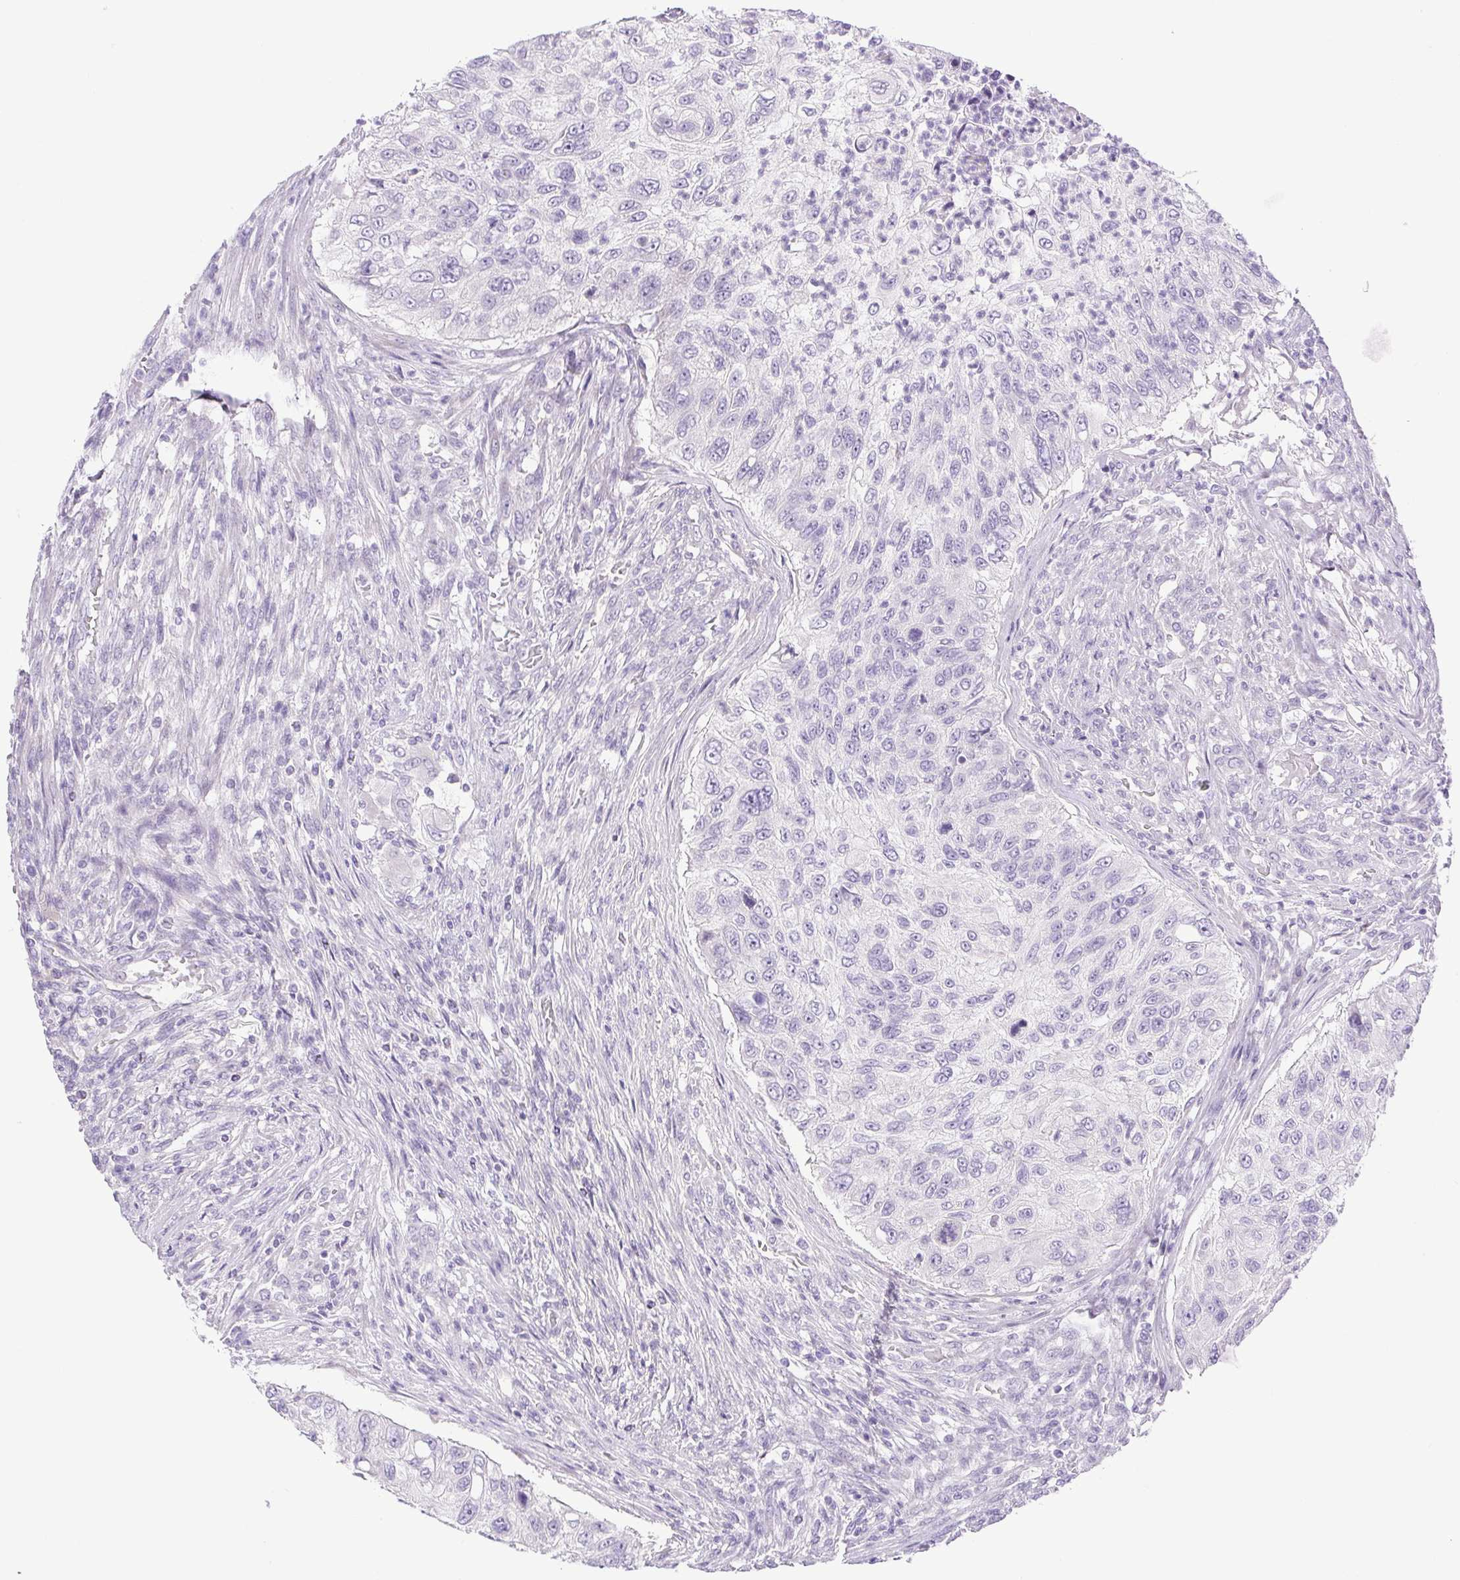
{"staining": {"intensity": "negative", "quantity": "none", "location": "none"}, "tissue": "urothelial cancer", "cell_type": "Tumor cells", "image_type": "cancer", "snomed": [{"axis": "morphology", "description": "Urothelial carcinoma, High grade"}, {"axis": "topography", "description": "Urinary bladder"}], "caption": "DAB immunohistochemical staining of urothelial cancer reveals no significant staining in tumor cells.", "gene": "PAPPA2", "patient": {"sex": "female", "age": 60}}